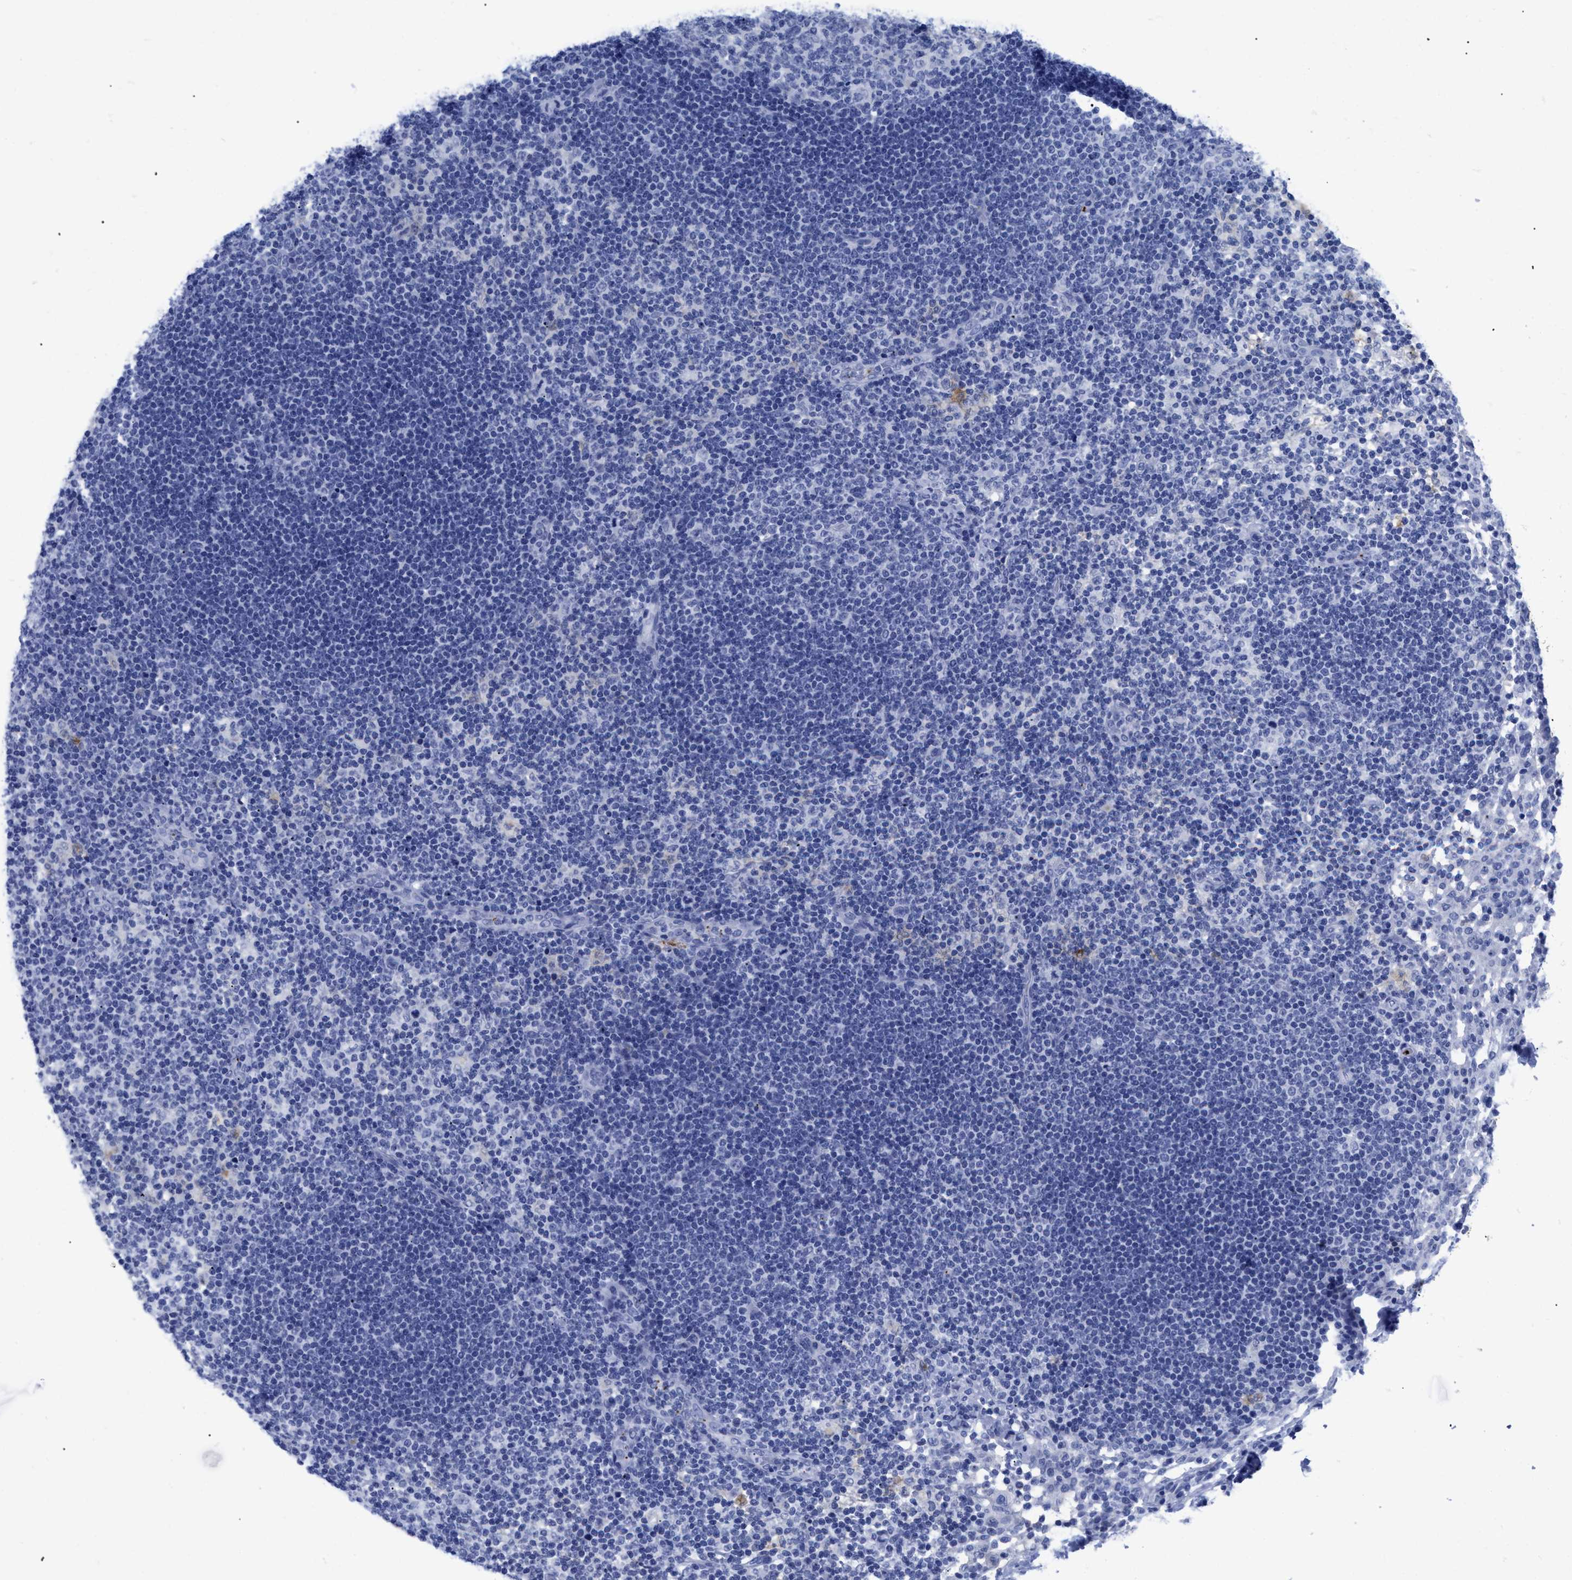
{"staining": {"intensity": "negative", "quantity": "none", "location": "none"}, "tissue": "lymph node", "cell_type": "Germinal center cells", "image_type": "normal", "snomed": [{"axis": "morphology", "description": "Normal tissue, NOS"}, {"axis": "morphology", "description": "Carcinoid, malignant, NOS"}, {"axis": "topography", "description": "Lymph node"}], "caption": "An IHC histopathology image of unremarkable lymph node is shown. There is no staining in germinal center cells of lymph node. The staining was performed using DAB (3,3'-diaminobenzidine) to visualize the protein expression in brown, while the nuclei were stained in blue with hematoxylin (Magnification: 20x).", "gene": "TREML1", "patient": {"sex": "male", "age": 47}}